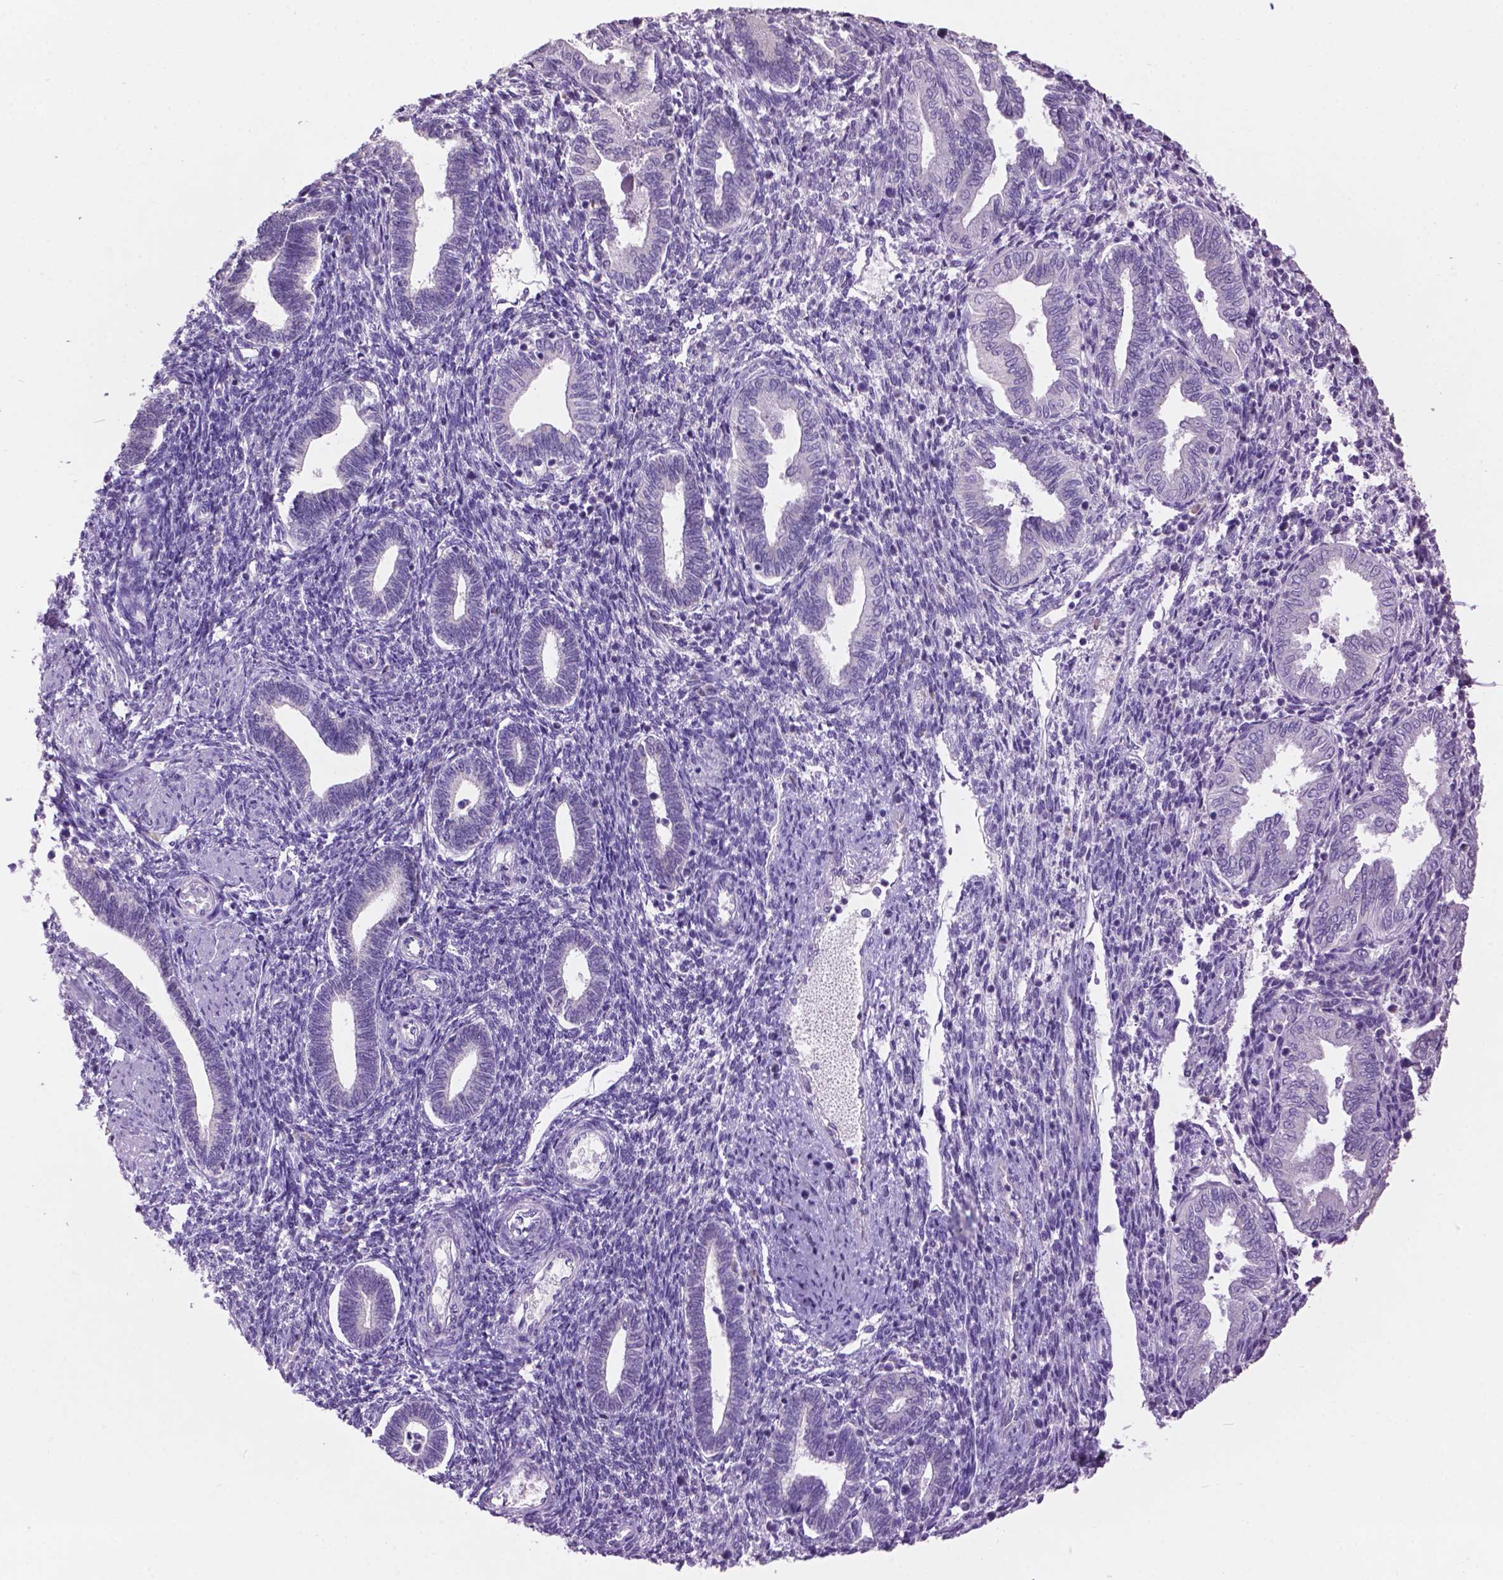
{"staining": {"intensity": "negative", "quantity": "none", "location": "none"}, "tissue": "endometrium", "cell_type": "Cells in endometrial stroma", "image_type": "normal", "snomed": [{"axis": "morphology", "description": "Normal tissue, NOS"}, {"axis": "topography", "description": "Endometrium"}], "caption": "This photomicrograph is of normal endometrium stained with IHC to label a protein in brown with the nuclei are counter-stained blue. There is no expression in cells in endometrial stroma.", "gene": "CRYBA4", "patient": {"sex": "female", "age": 42}}